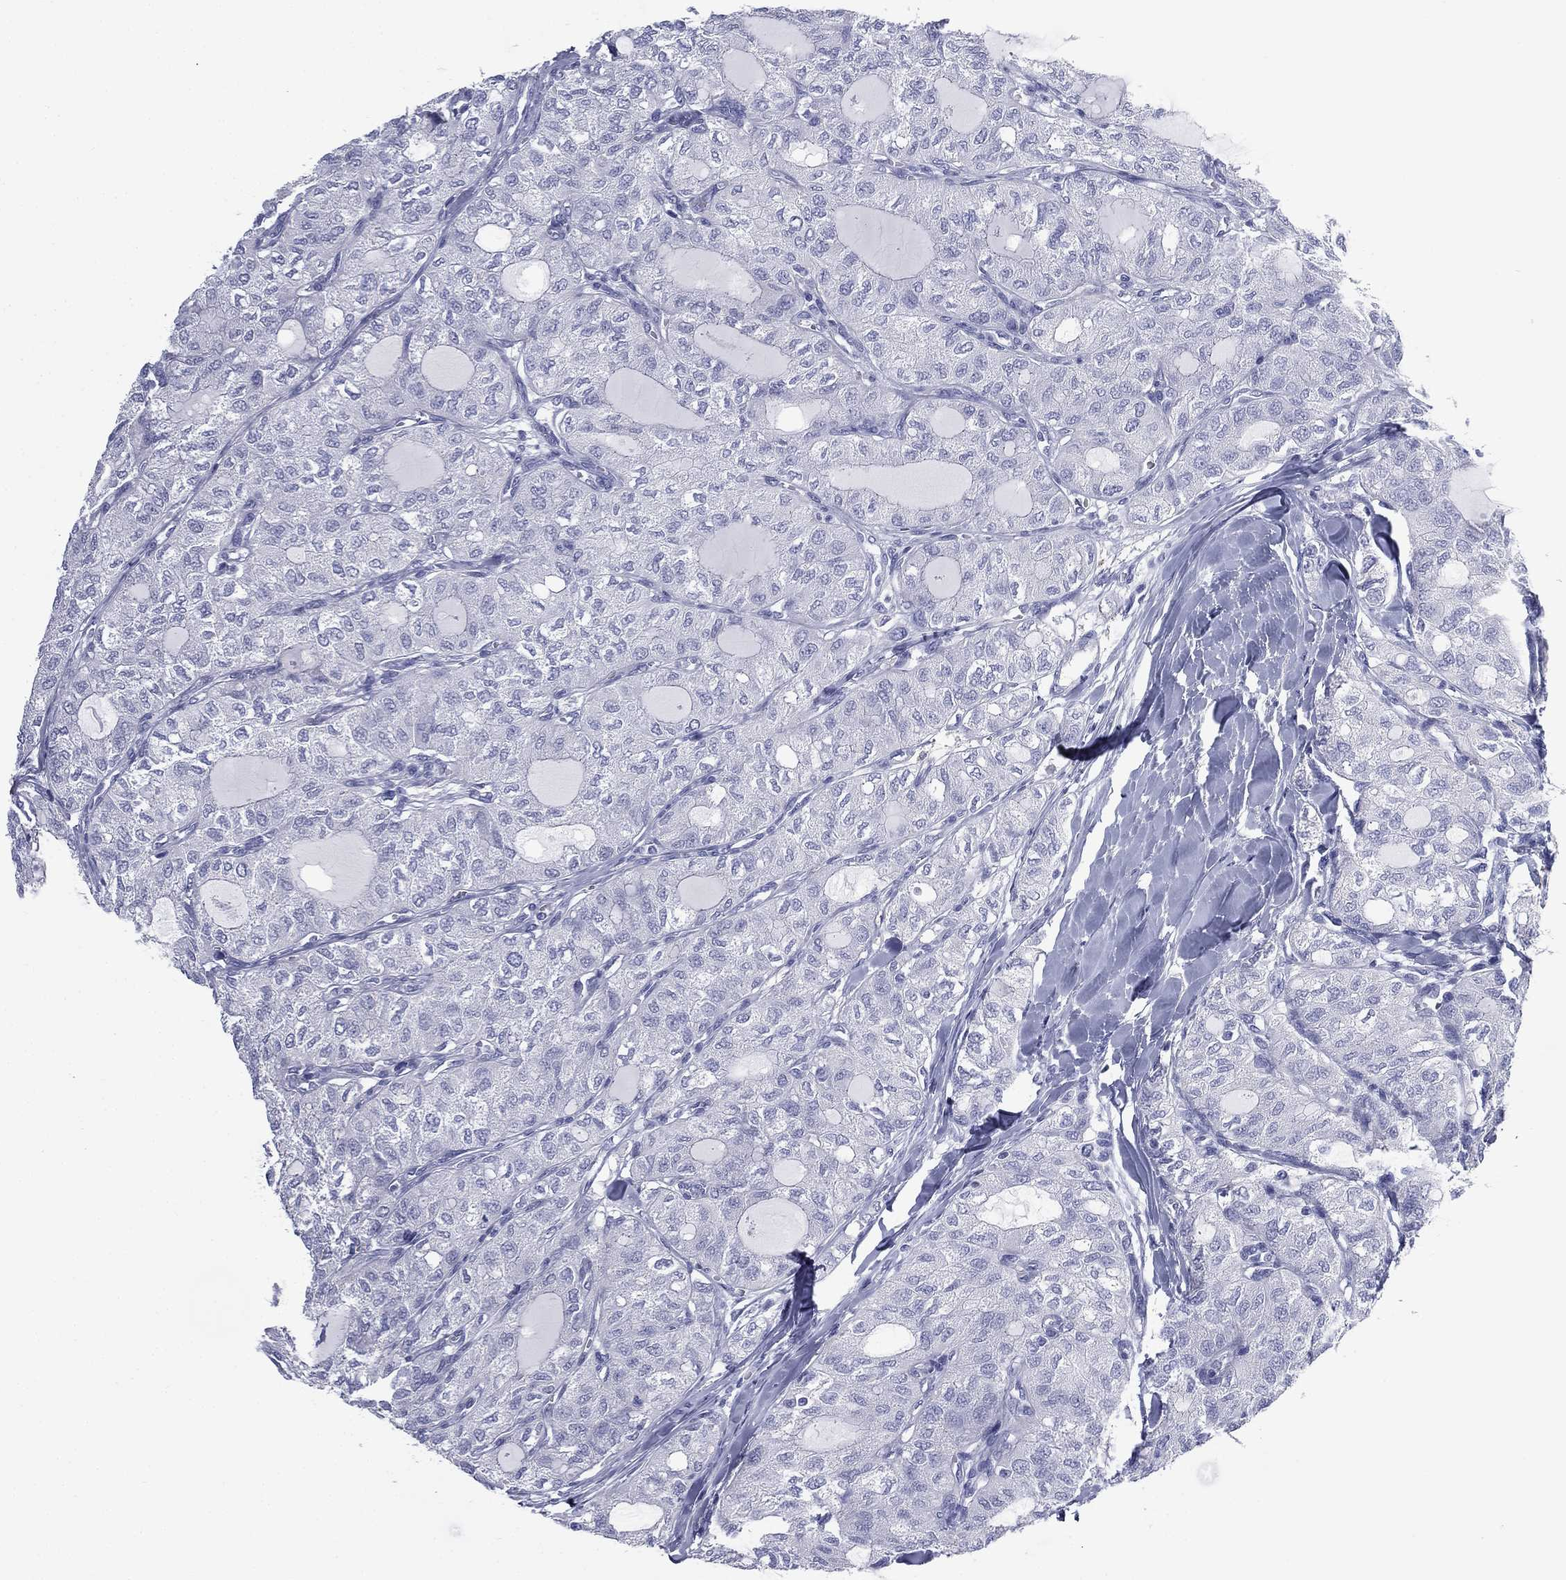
{"staining": {"intensity": "negative", "quantity": "none", "location": "none"}, "tissue": "thyroid cancer", "cell_type": "Tumor cells", "image_type": "cancer", "snomed": [{"axis": "morphology", "description": "Follicular adenoma carcinoma, NOS"}, {"axis": "topography", "description": "Thyroid gland"}], "caption": "Tumor cells show no significant protein expression in thyroid cancer. (IHC, brightfield microscopy, high magnification).", "gene": "FCER2", "patient": {"sex": "male", "age": 75}}